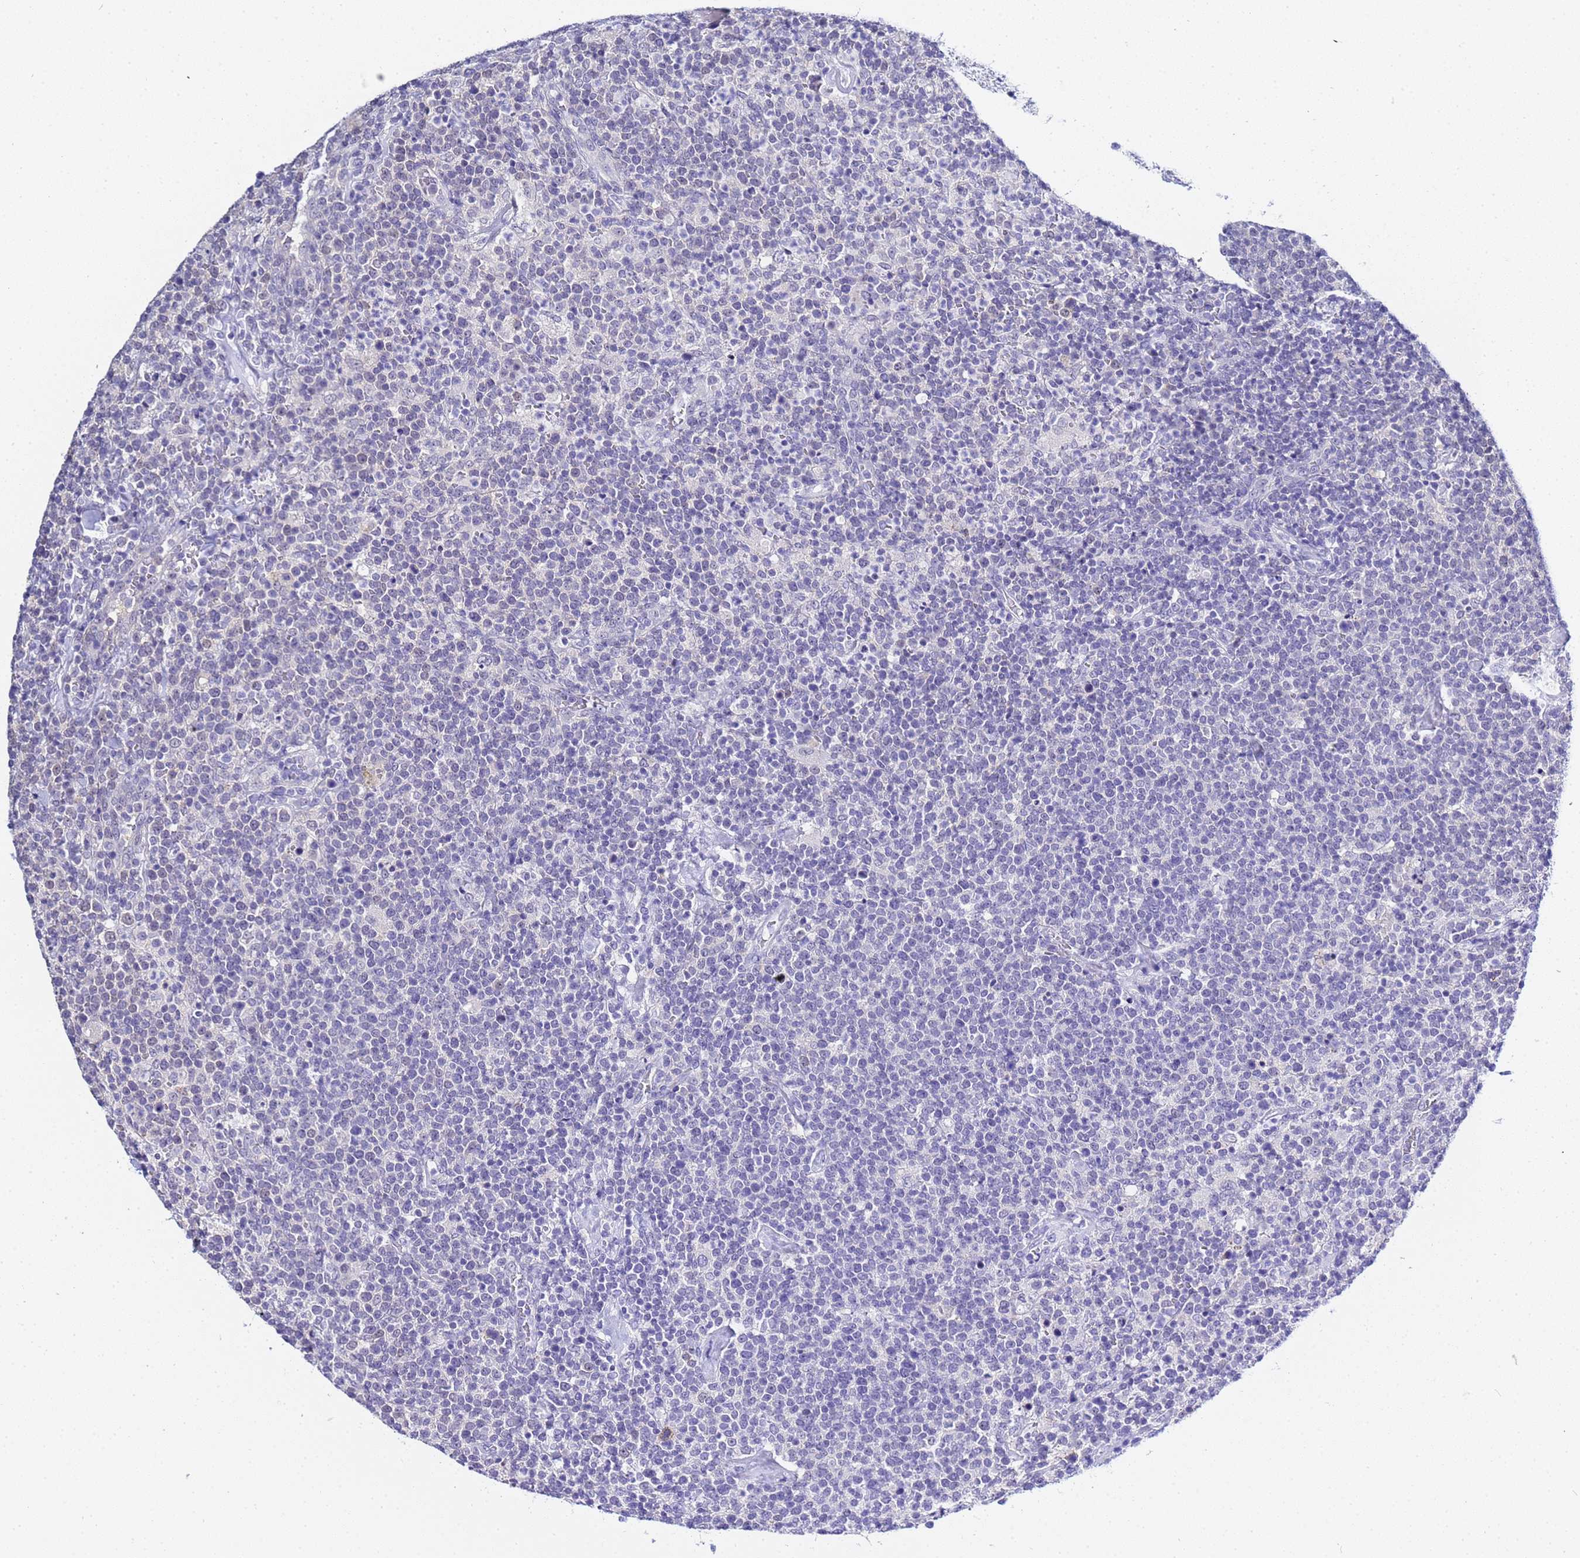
{"staining": {"intensity": "negative", "quantity": "none", "location": "none"}, "tissue": "lymphoma", "cell_type": "Tumor cells", "image_type": "cancer", "snomed": [{"axis": "morphology", "description": "Malignant lymphoma, non-Hodgkin's type, High grade"}, {"axis": "topography", "description": "Lymph node"}], "caption": "Immunohistochemistry (IHC) of human high-grade malignant lymphoma, non-Hodgkin's type reveals no expression in tumor cells.", "gene": "ACTL6B", "patient": {"sex": "male", "age": 61}}